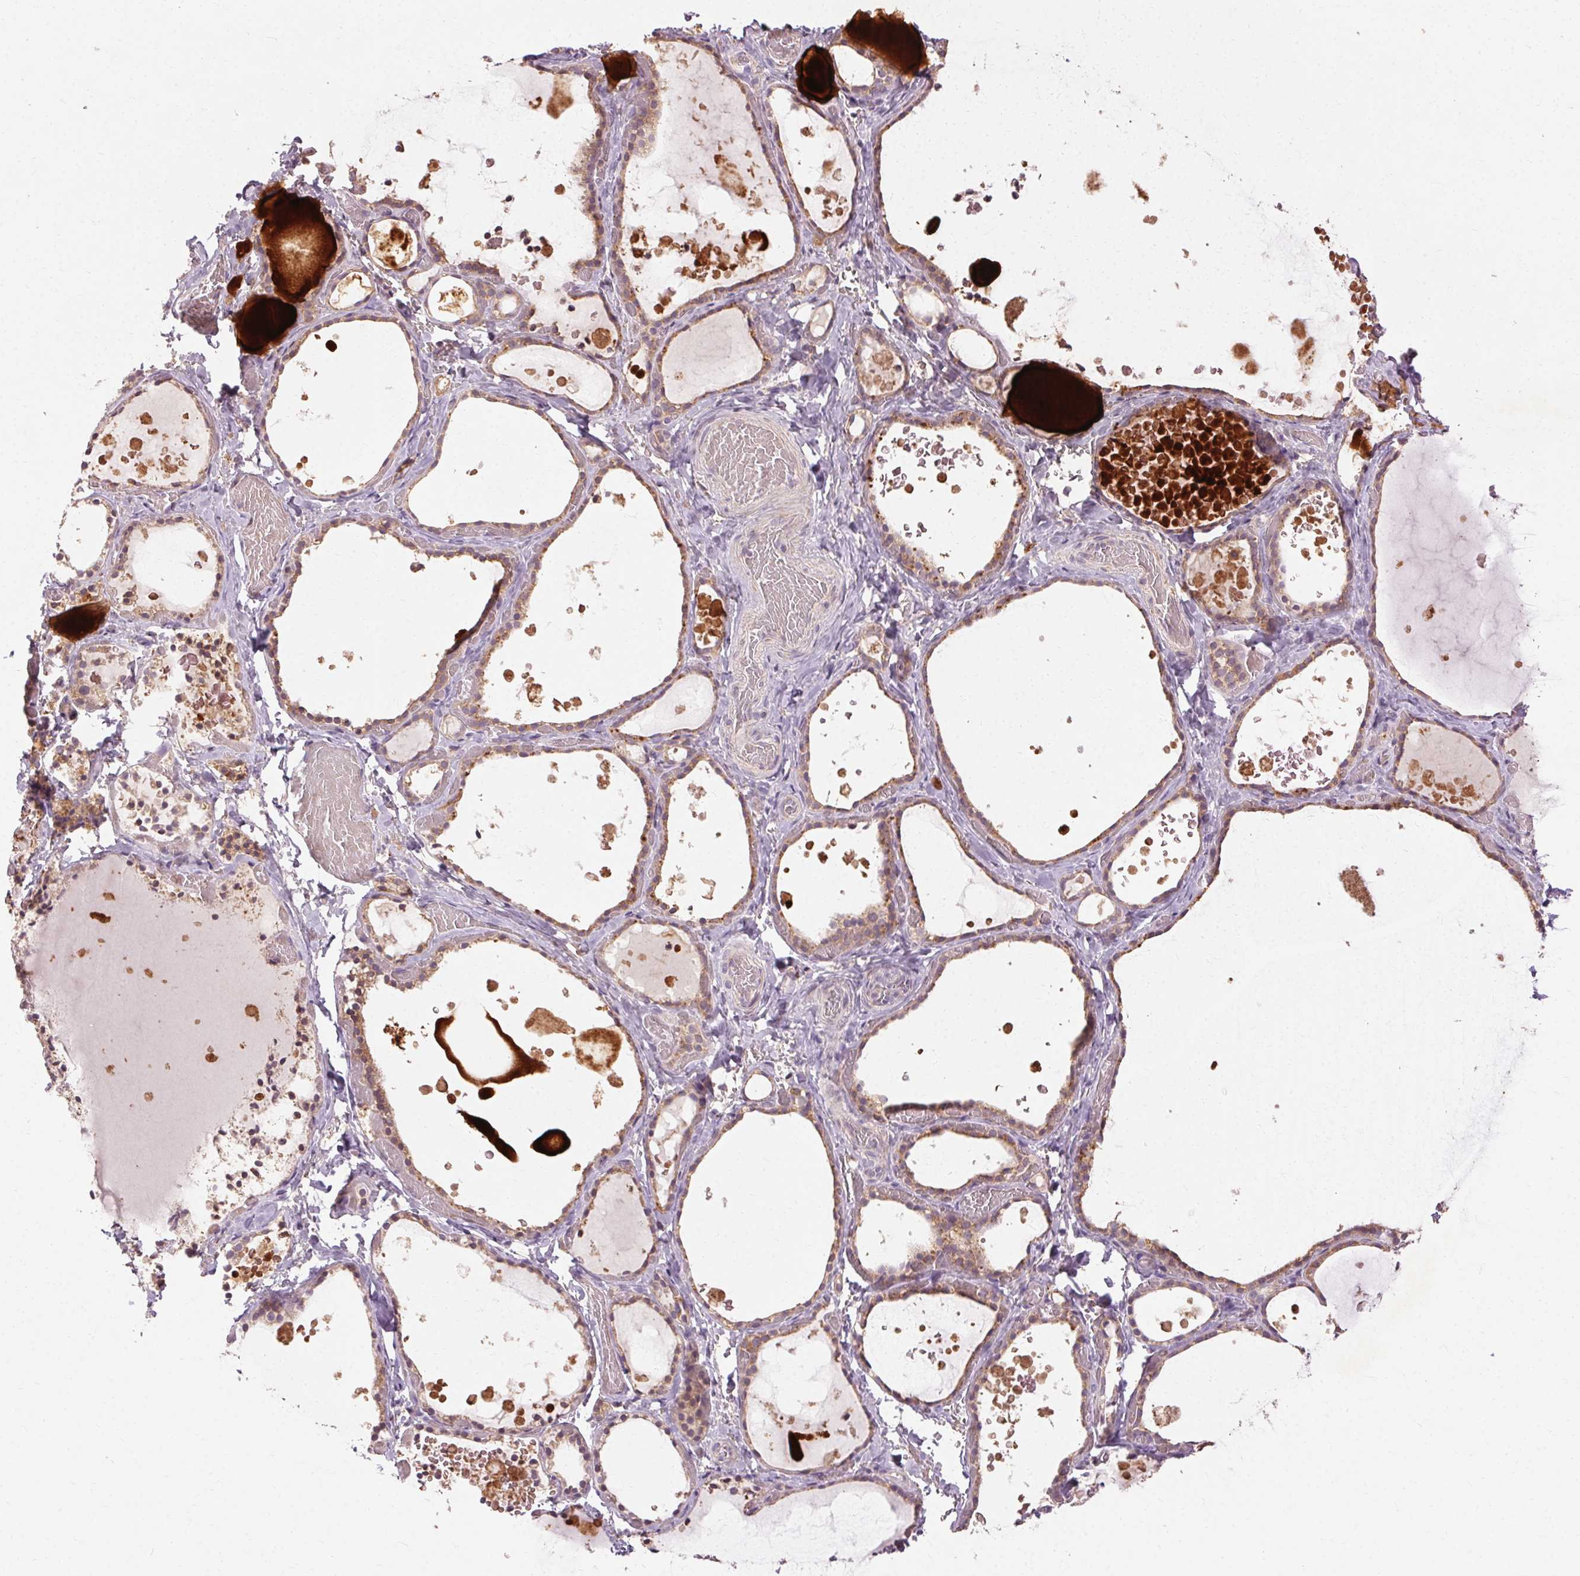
{"staining": {"intensity": "weak", "quantity": ">75%", "location": "cytoplasmic/membranous"}, "tissue": "thyroid gland", "cell_type": "Glandular cells", "image_type": "normal", "snomed": [{"axis": "morphology", "description": "Normal tissue, NOS"}, {"axis": "topography", "description": "Thyroid gland"}], "caption": "DAB (3,3'-diaminobenzidine) immunohistochemical staining of benign thyroid gland shows weak cytoplasmic/membranous protein positivity in approximately >75% of glandular cells. Using DAB (3,3'-diaminobenzidine) (brown) and hematoxylin (blue) stains, captured at high magnification using brightfield microscopy.", "gene": "REP15", "patient": {"sex": "female", "age": 56}}